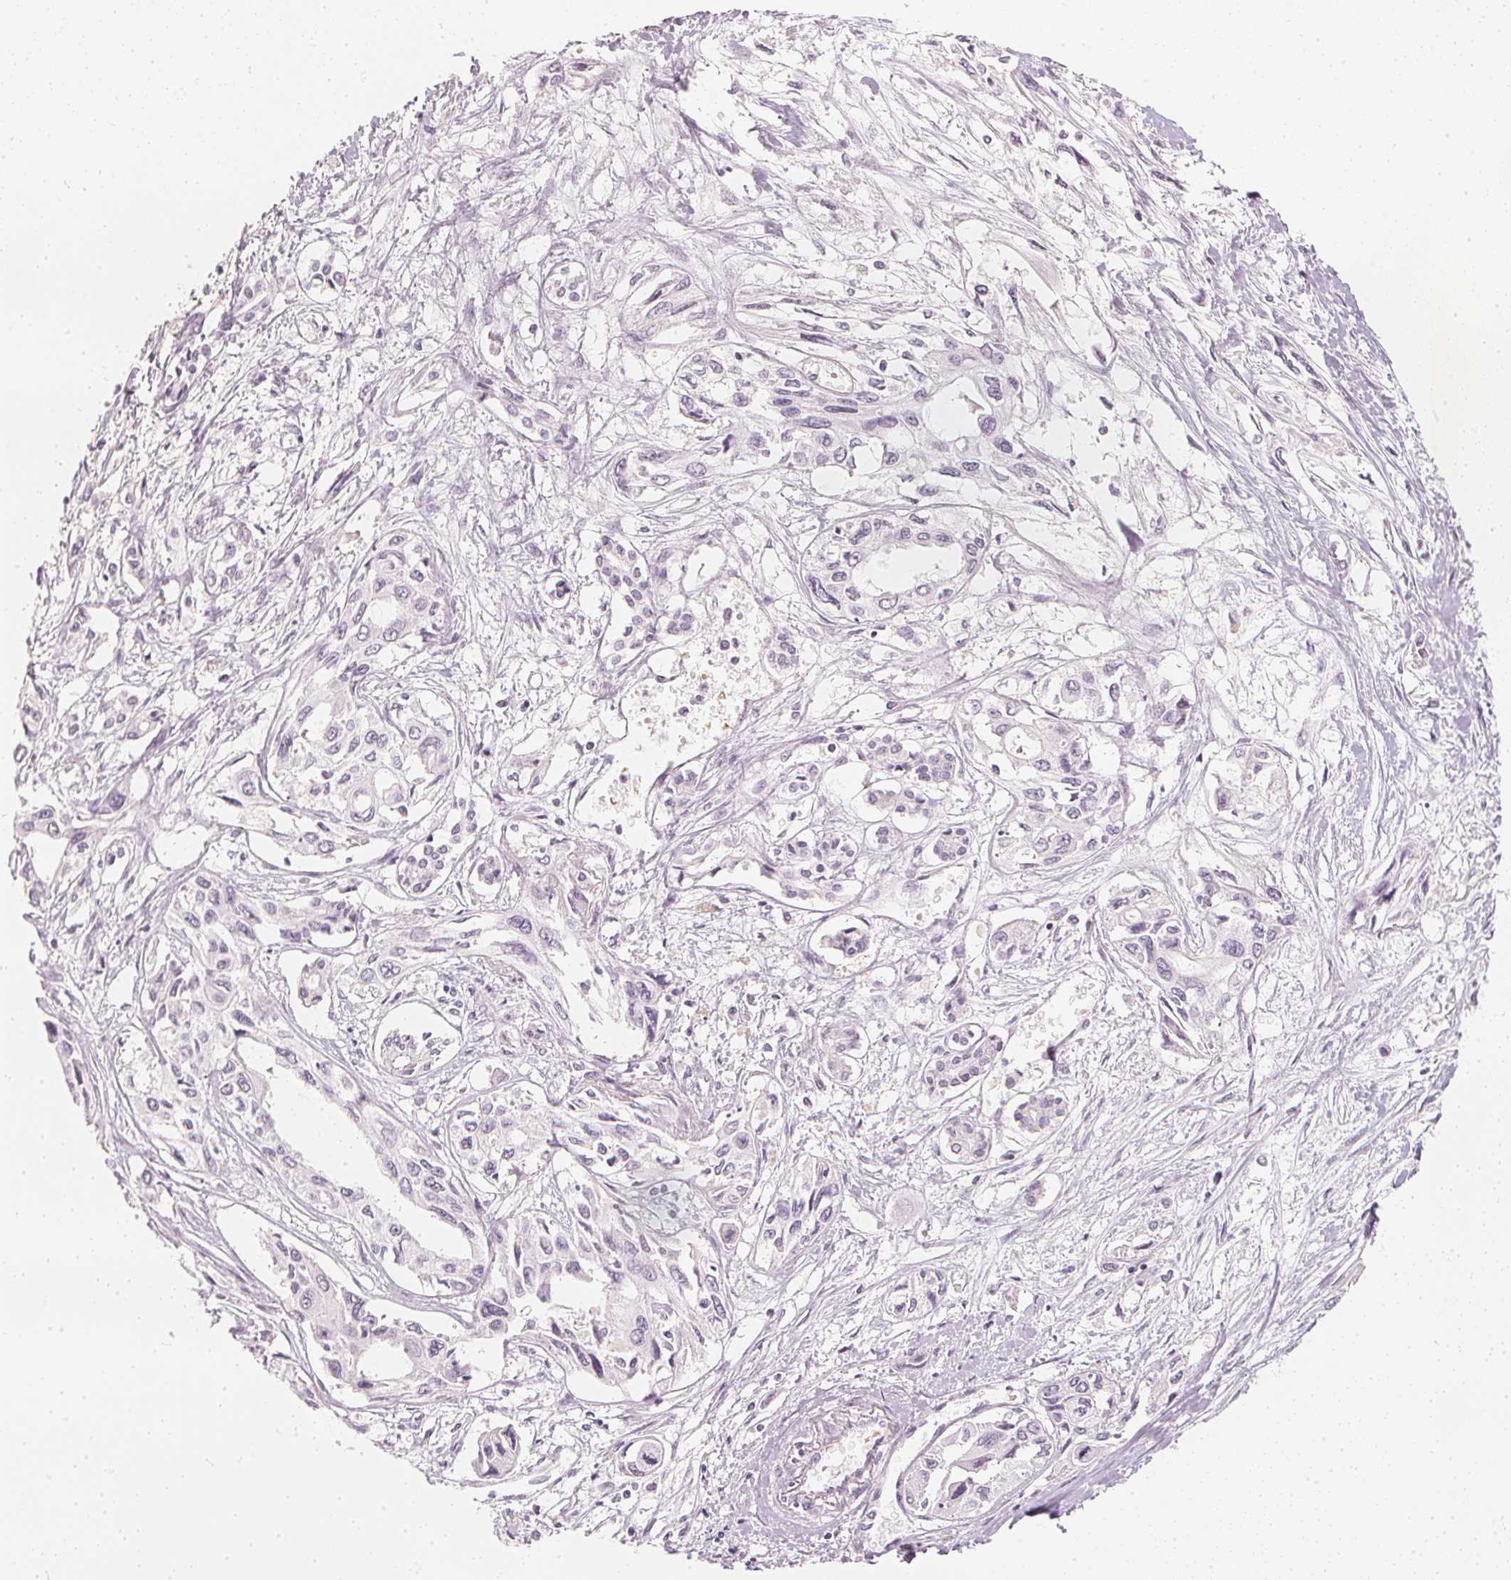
{"staining": {"intensity": "negative", "quantity": "none", "location": "none"}, "tissue": "pancreatic cancer", "cell_type": "Tumor cells", "image_type": "cancer", "snomed": [{"axis": "morphology", "description": "Adenocarcinoma, NOS"}, {"axis": "topography", "description": "Pancreas"}], "caption": "Tumor cells show no significant protein positivity in pancreatic cancer (adenocarcinoma).", "gene": "CALB1", "patient": {"sex": "female", "age": 55}}